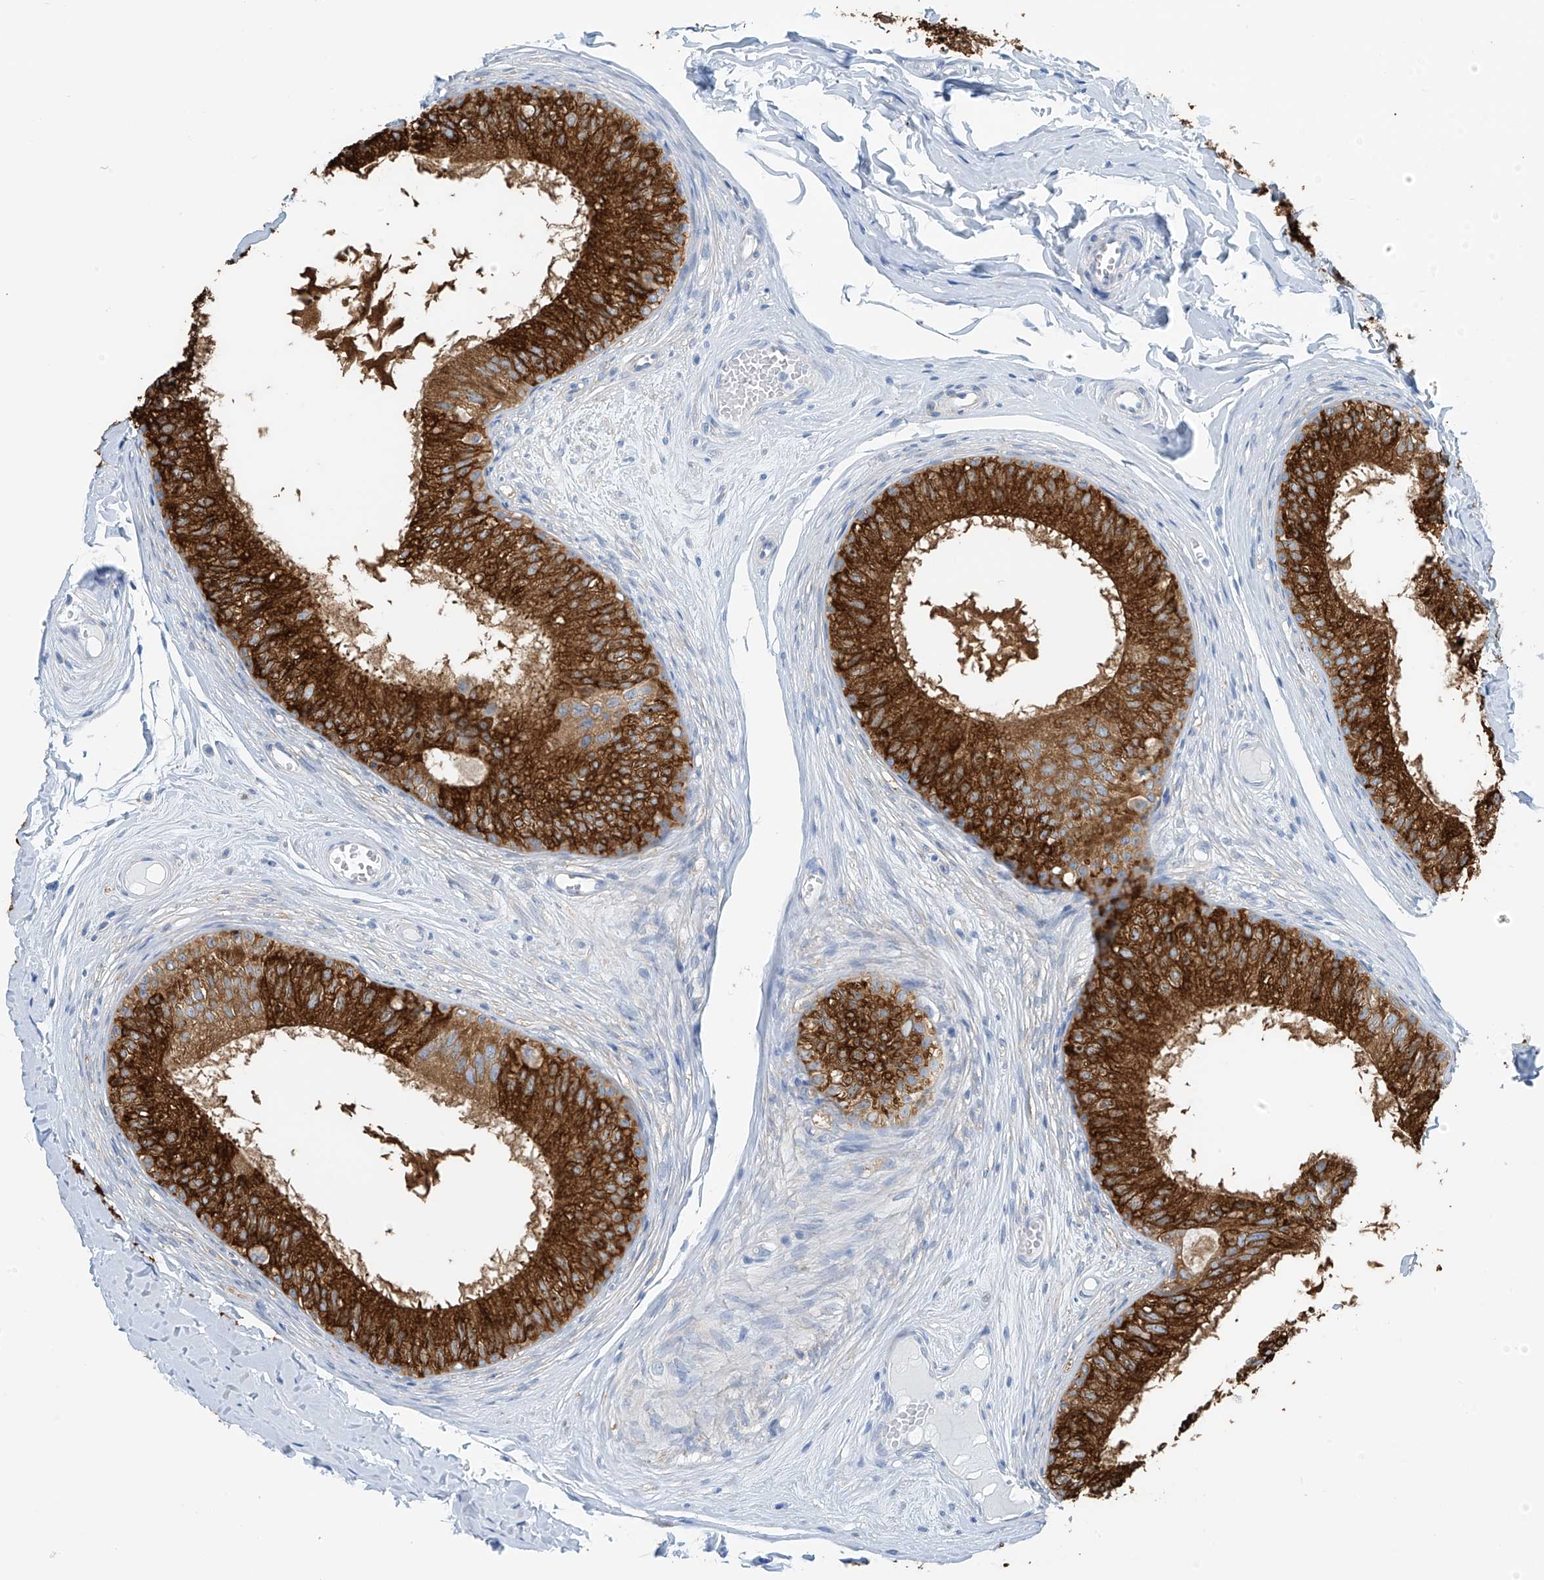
{"staining": {"intensity": "strong", "quantity": ">75%", "location": "cytoplasmic/membranous"}, "tissue": "epididymis", "cell_type": "Glandular cells", "image_type": "normal", "snomed": [{"axis": "morphology", "description": "Normal tissue, NOS"}, {"axis": "morphology", "description": "Seminoma in situ"}, {"axis": "topography", "description": "Testis"}, {"axis": "topography", "description": "Epididymis"}], "caption": "This micrograph shows immunohistochemistry staining of unremarkable human epididymis, with high strong cytoplasmic/membranous staining in approximately >75% of glandular cells.", "gene": "RCN2", "patient": {"sex": "male", "age": 28}}